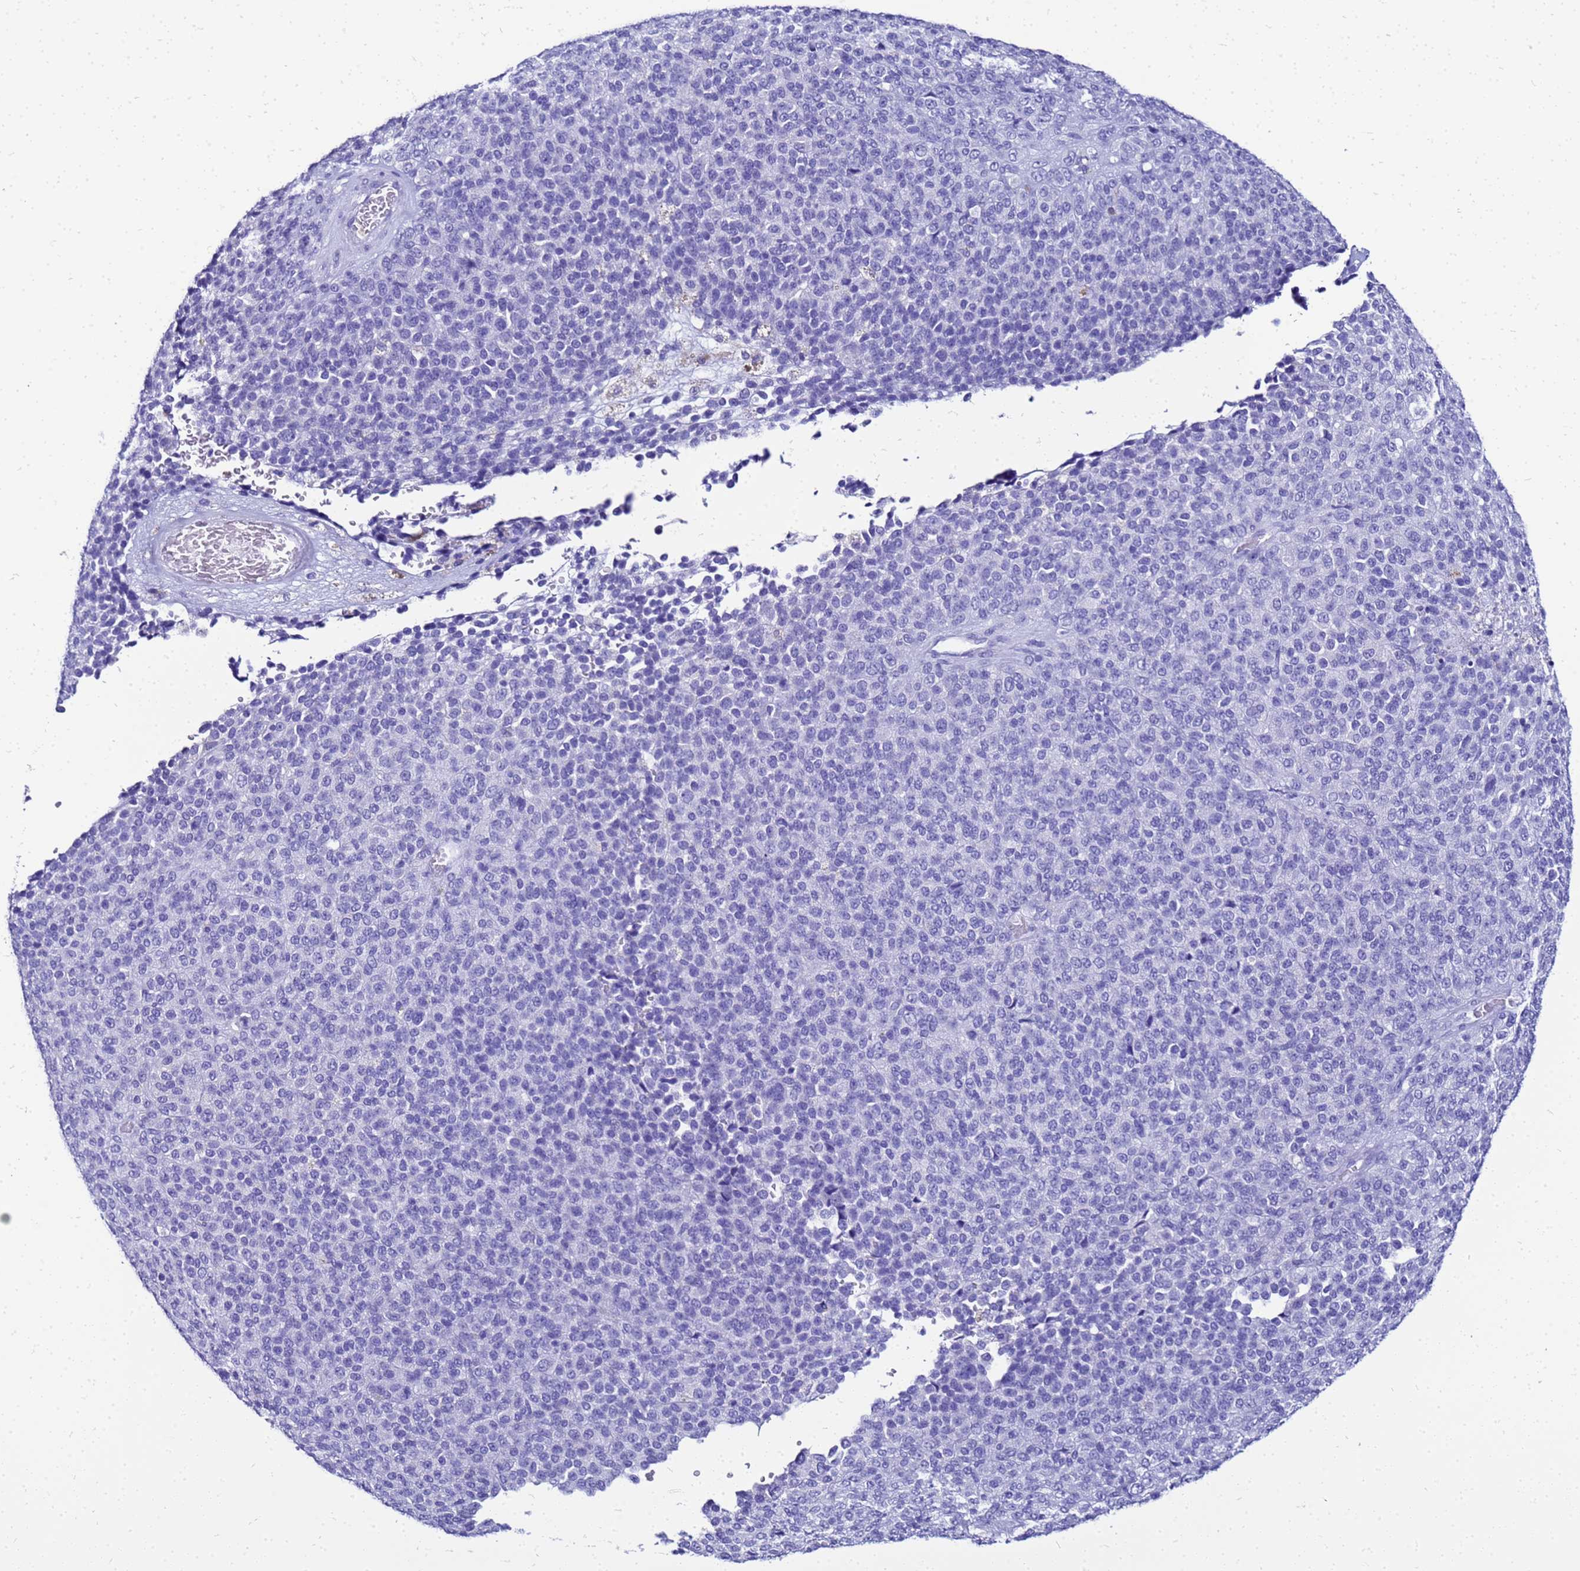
{"staining": {"intensity": "negative", "quantity": "none", "location": "none"}, "tissue": "melanoma", "cell_type": "Tumor cells", "image_type": "cancer", "snomed": [{"axis": "morphology", "description": "Malignant melanoma, Metastatic site"}, {"axis": "topography", "description": "Brain"}], "caption": "Human melanoma stained for a protein using immunohistochemistry (IHC) displays no positivity in tumor cells.", "gene": "CSTA", "patient": {"sex": "female", "age": 56}}